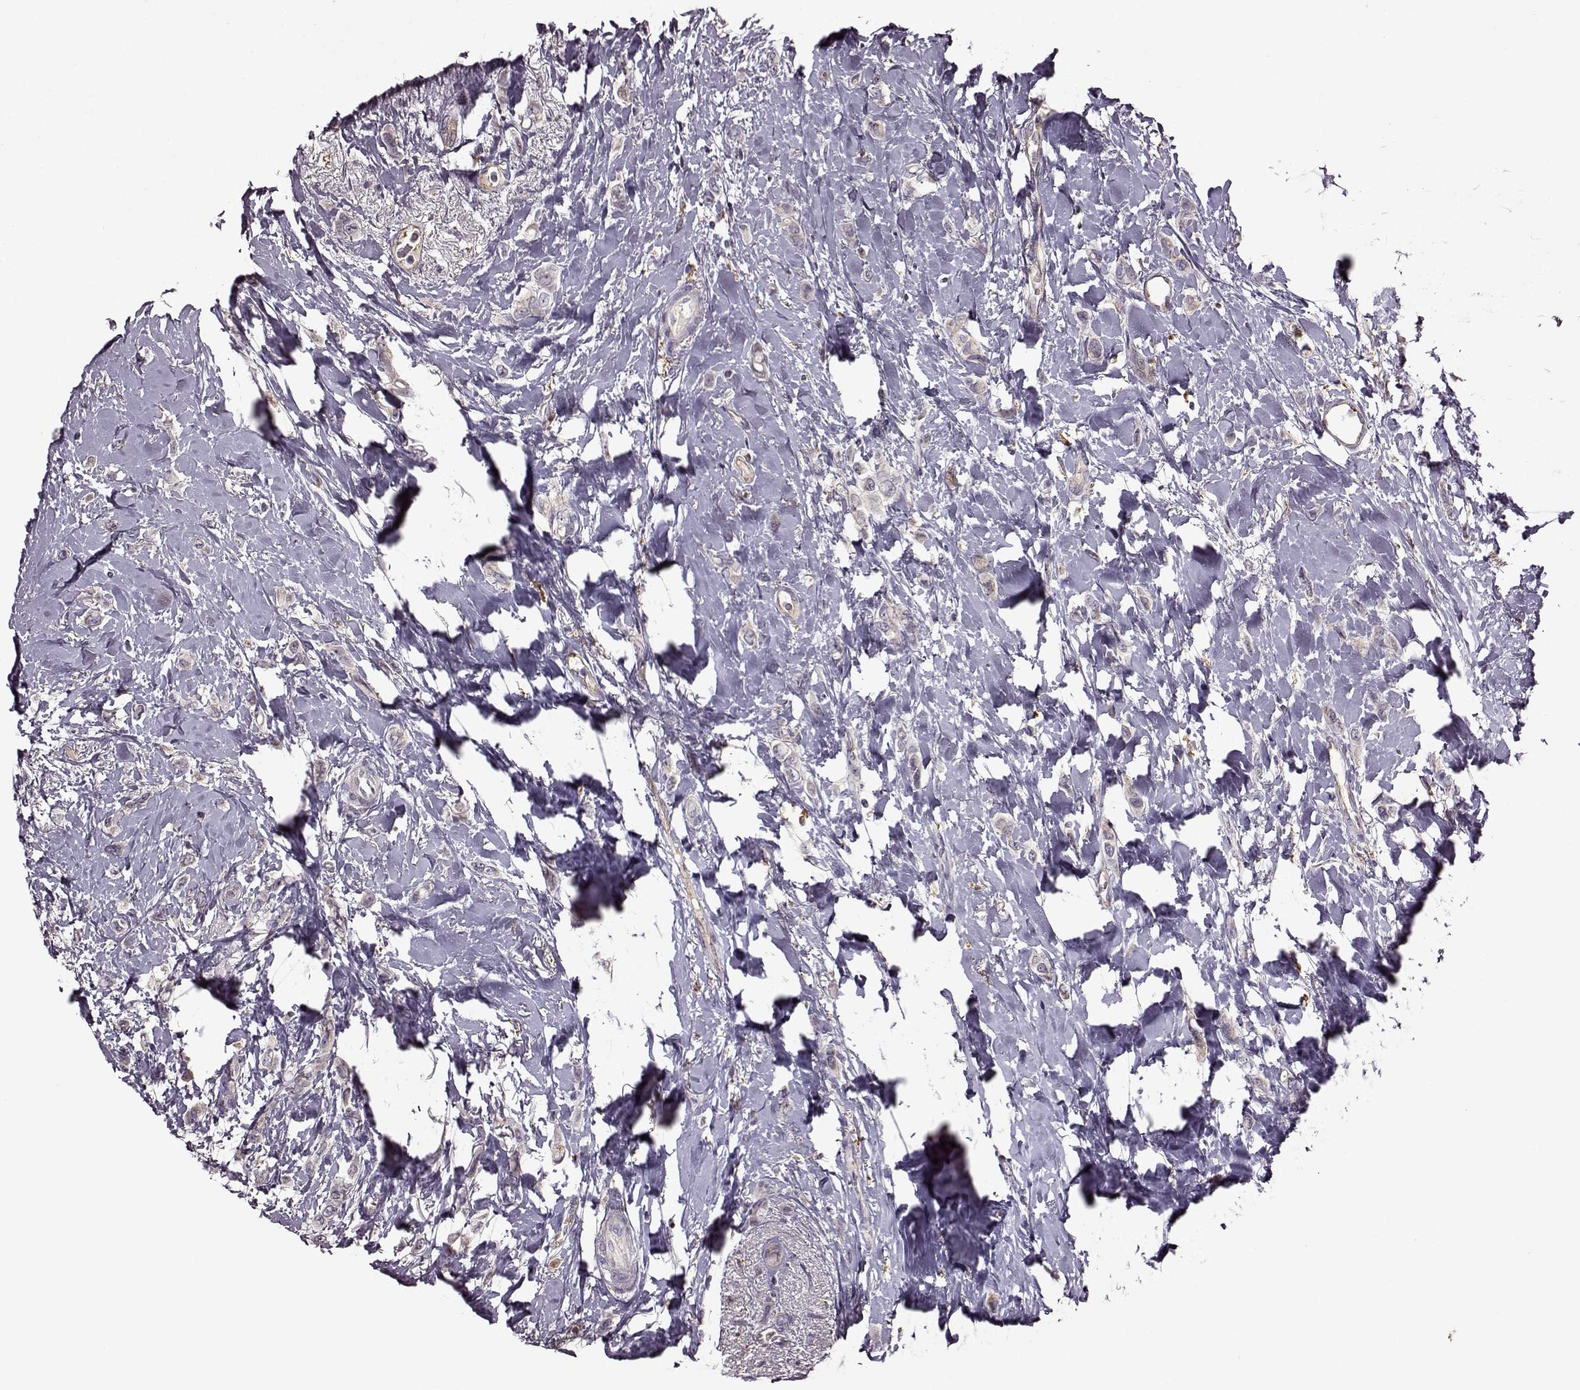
{"staining": {"intensity": "negative", "quantity": "none", "location": "none"}, "tissue": "breast cancer", "cell_type": "Tumor cells", "image_type": "cancer", "snomed": [{"axis": "morphology", "description": "Lobular carcinoma"}, {"axis": "topography", "description": "Breast"}], "caption": "Immunohistochemistry (IHC) of human breast cancer exhibits no staining in tumor cells.", "gene": "MTSS1", "patient": {"sex": "female", "age": 66}}